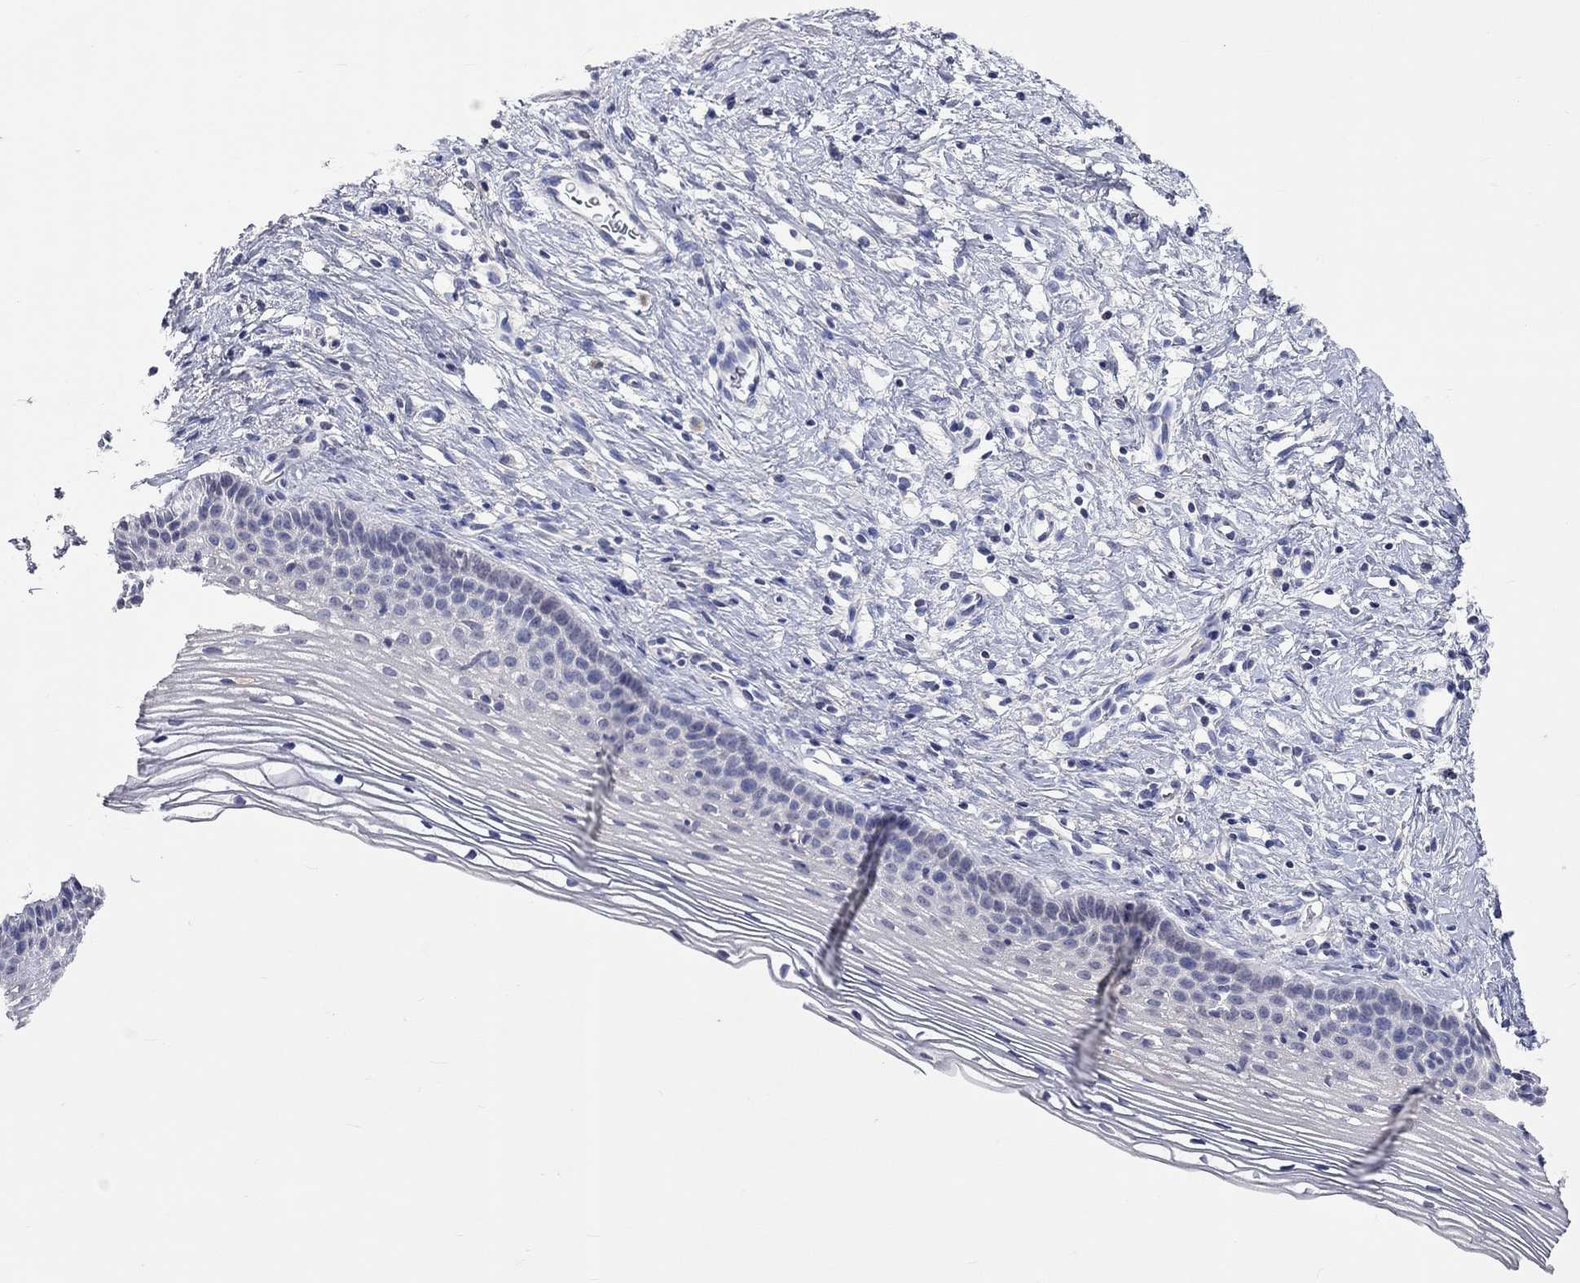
{"staining": {"intensity": "negative", "quantity": "none", "location": "none"}, "tissue": "cervix", "cell_type": "Glandular cells", "image_type": "normal", "snomed": [{"axis": "morphology", "description": "Normal tissue, NOS"}, {"axis": "topography", "description": "Cervix"}], "caption": "Micrograph shows no protein positivity in glandular cells of unremarkable cervix.", "gene": "LRFN4", "patient": {"sex": "female", "age": 39}}